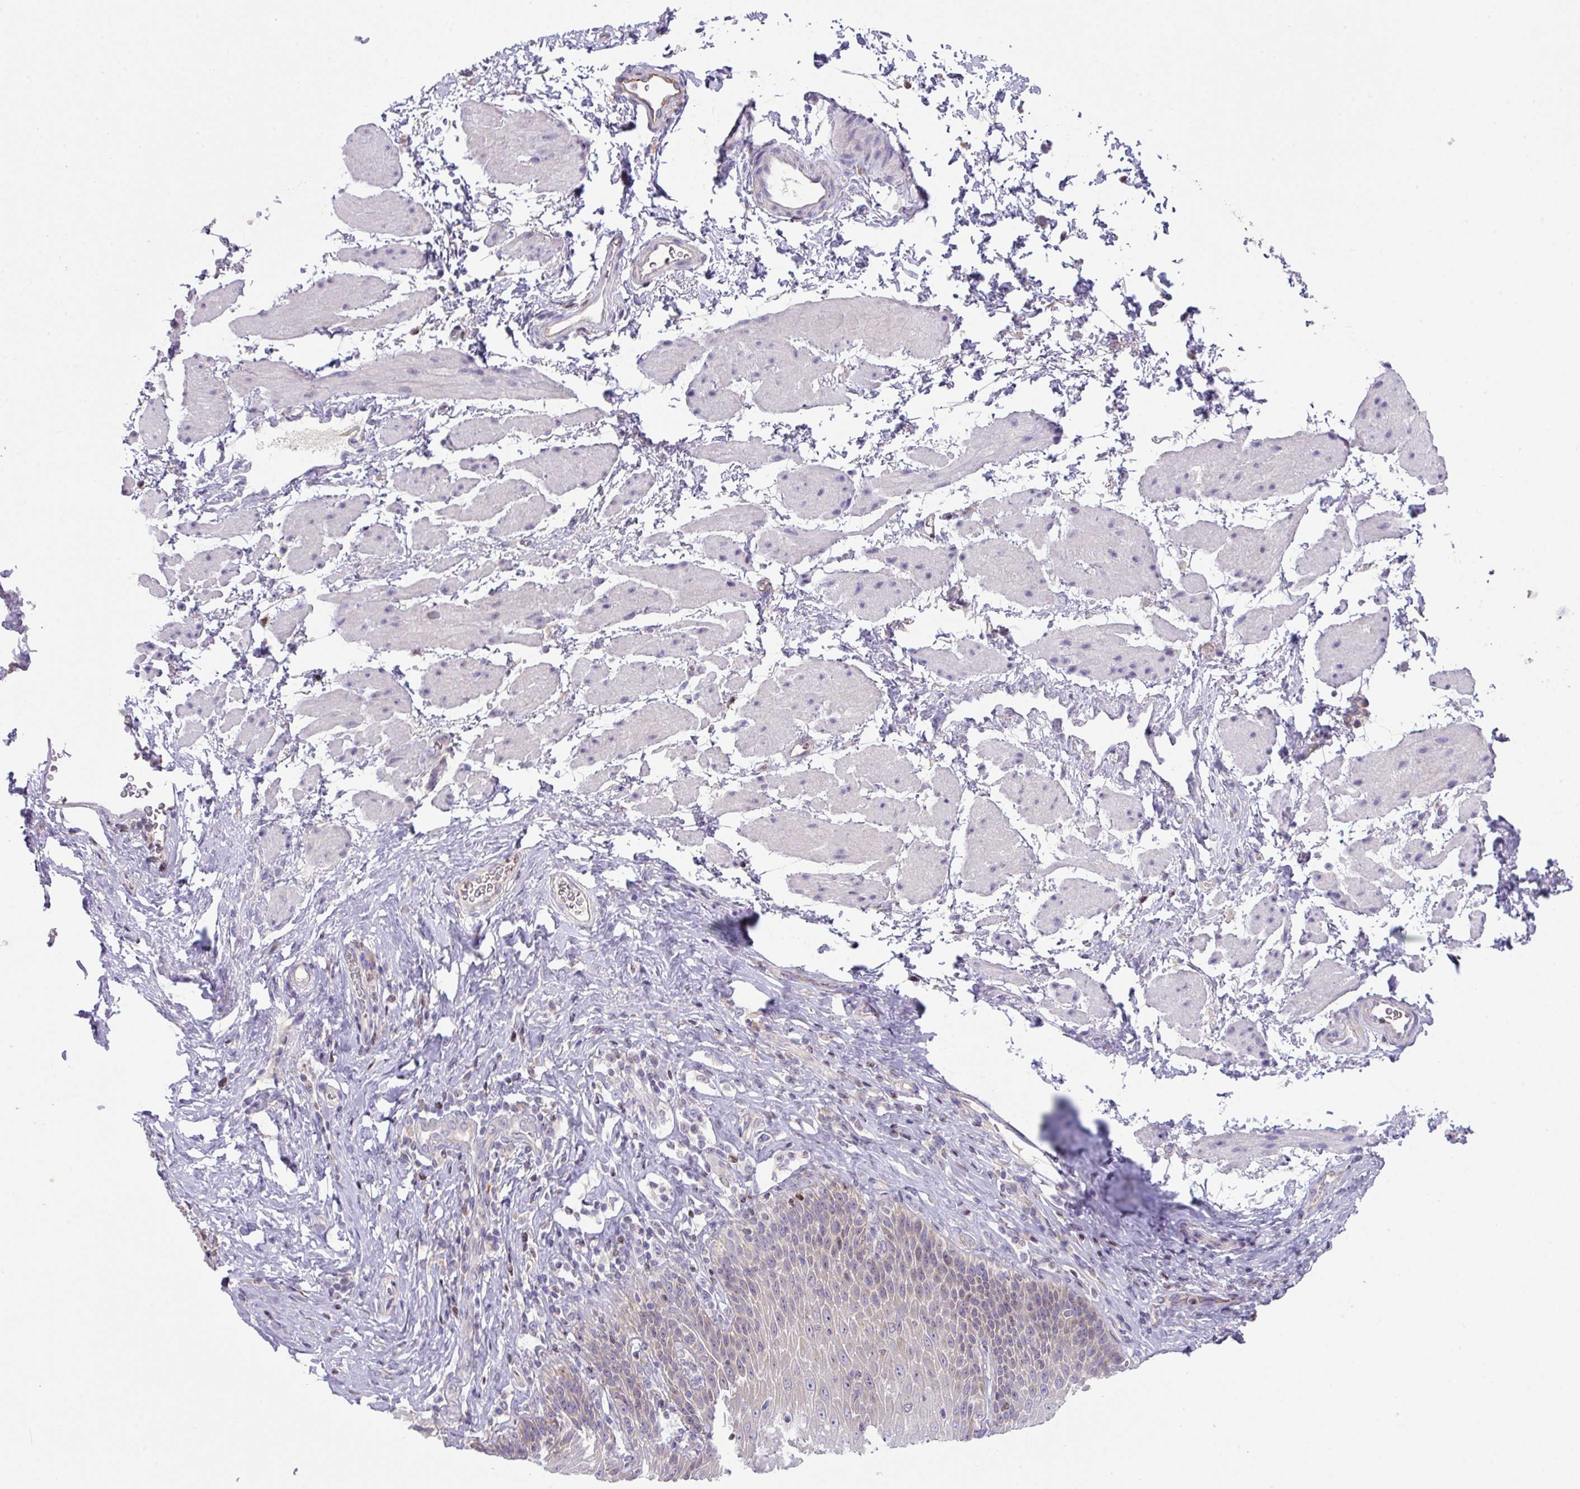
{"staining": {"intensity": "negative", "quantity": "none", "location": "none"}, "tissue": "esophagus", "cell_type": "Squamous epithelial cells", "image_type": "normal", "snomed": [{"axis": "morphology", "description": "Normal tissue, NOS"}, {"axis": "topography", "description": "Esophagus"}], "caption": "The immunohistochemistry photomicrograph has no significant positivity in squamous epithelial cells of esophagus. (Brightfield microscopy of DAB immunohistochemistry (IHC) at high magnification).", "gene": "ZNF394", "patient": {"sex": "female", "age": 61}}